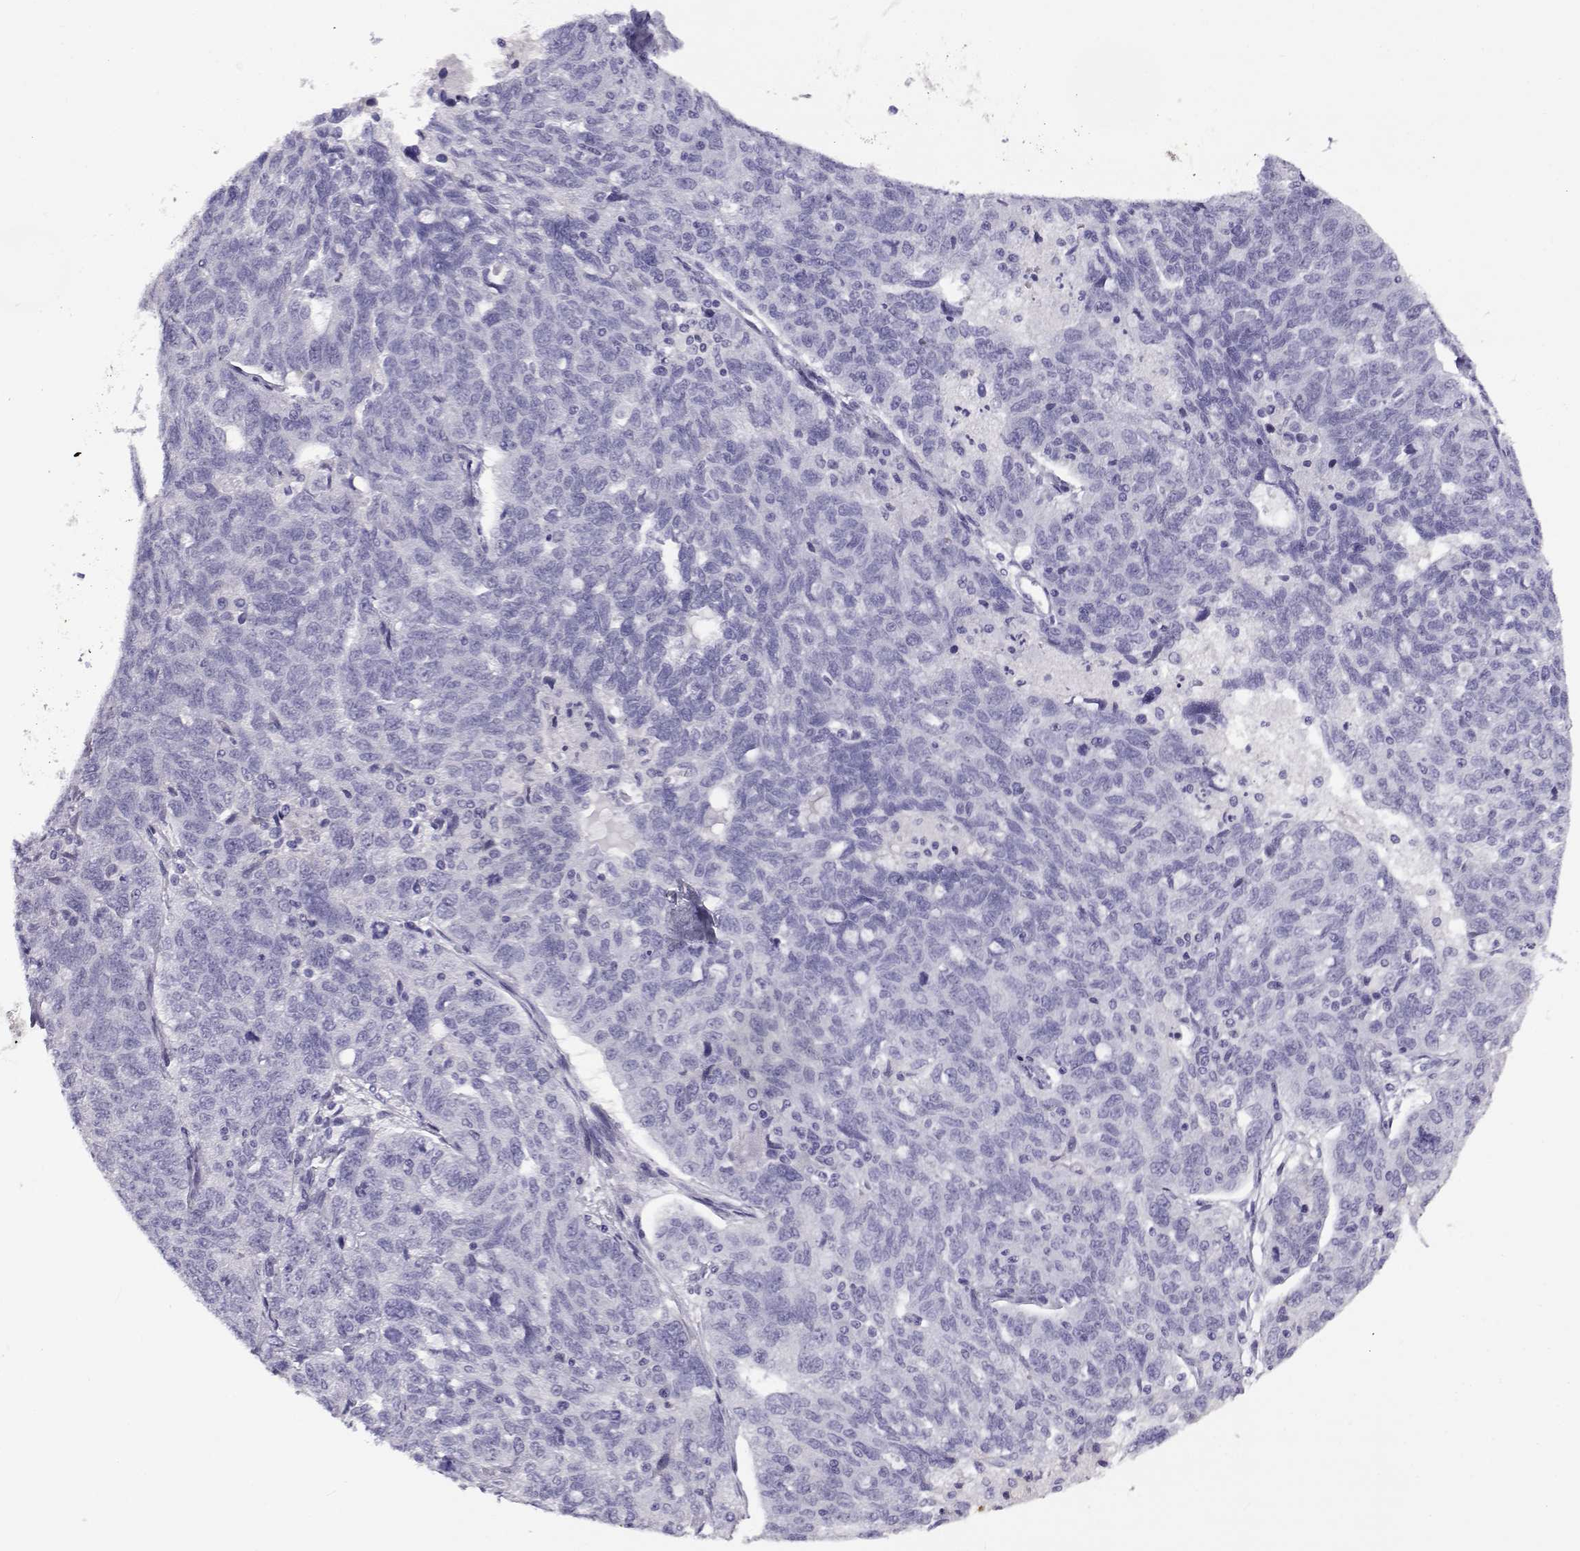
{"staining": {"intensity": "negative", "quantity": "none", "location": "none"}, "tissue": "ovarian cancer", "cell_type": "Tumor cells", "image_type": "cancer", "snomed": [{"axis": "morphology", "description": "Cystadenocarcinoma, serous, NOS"}, {"axis": "topography", "description": "Ovary"}], "caption": "The IHC micrograph has no significant staining in tumor cells of ovarian serous cystadenocarcinoma tissue.", "gene": "RHOXF2", "patient": {"sex": "female", "age": 71}}